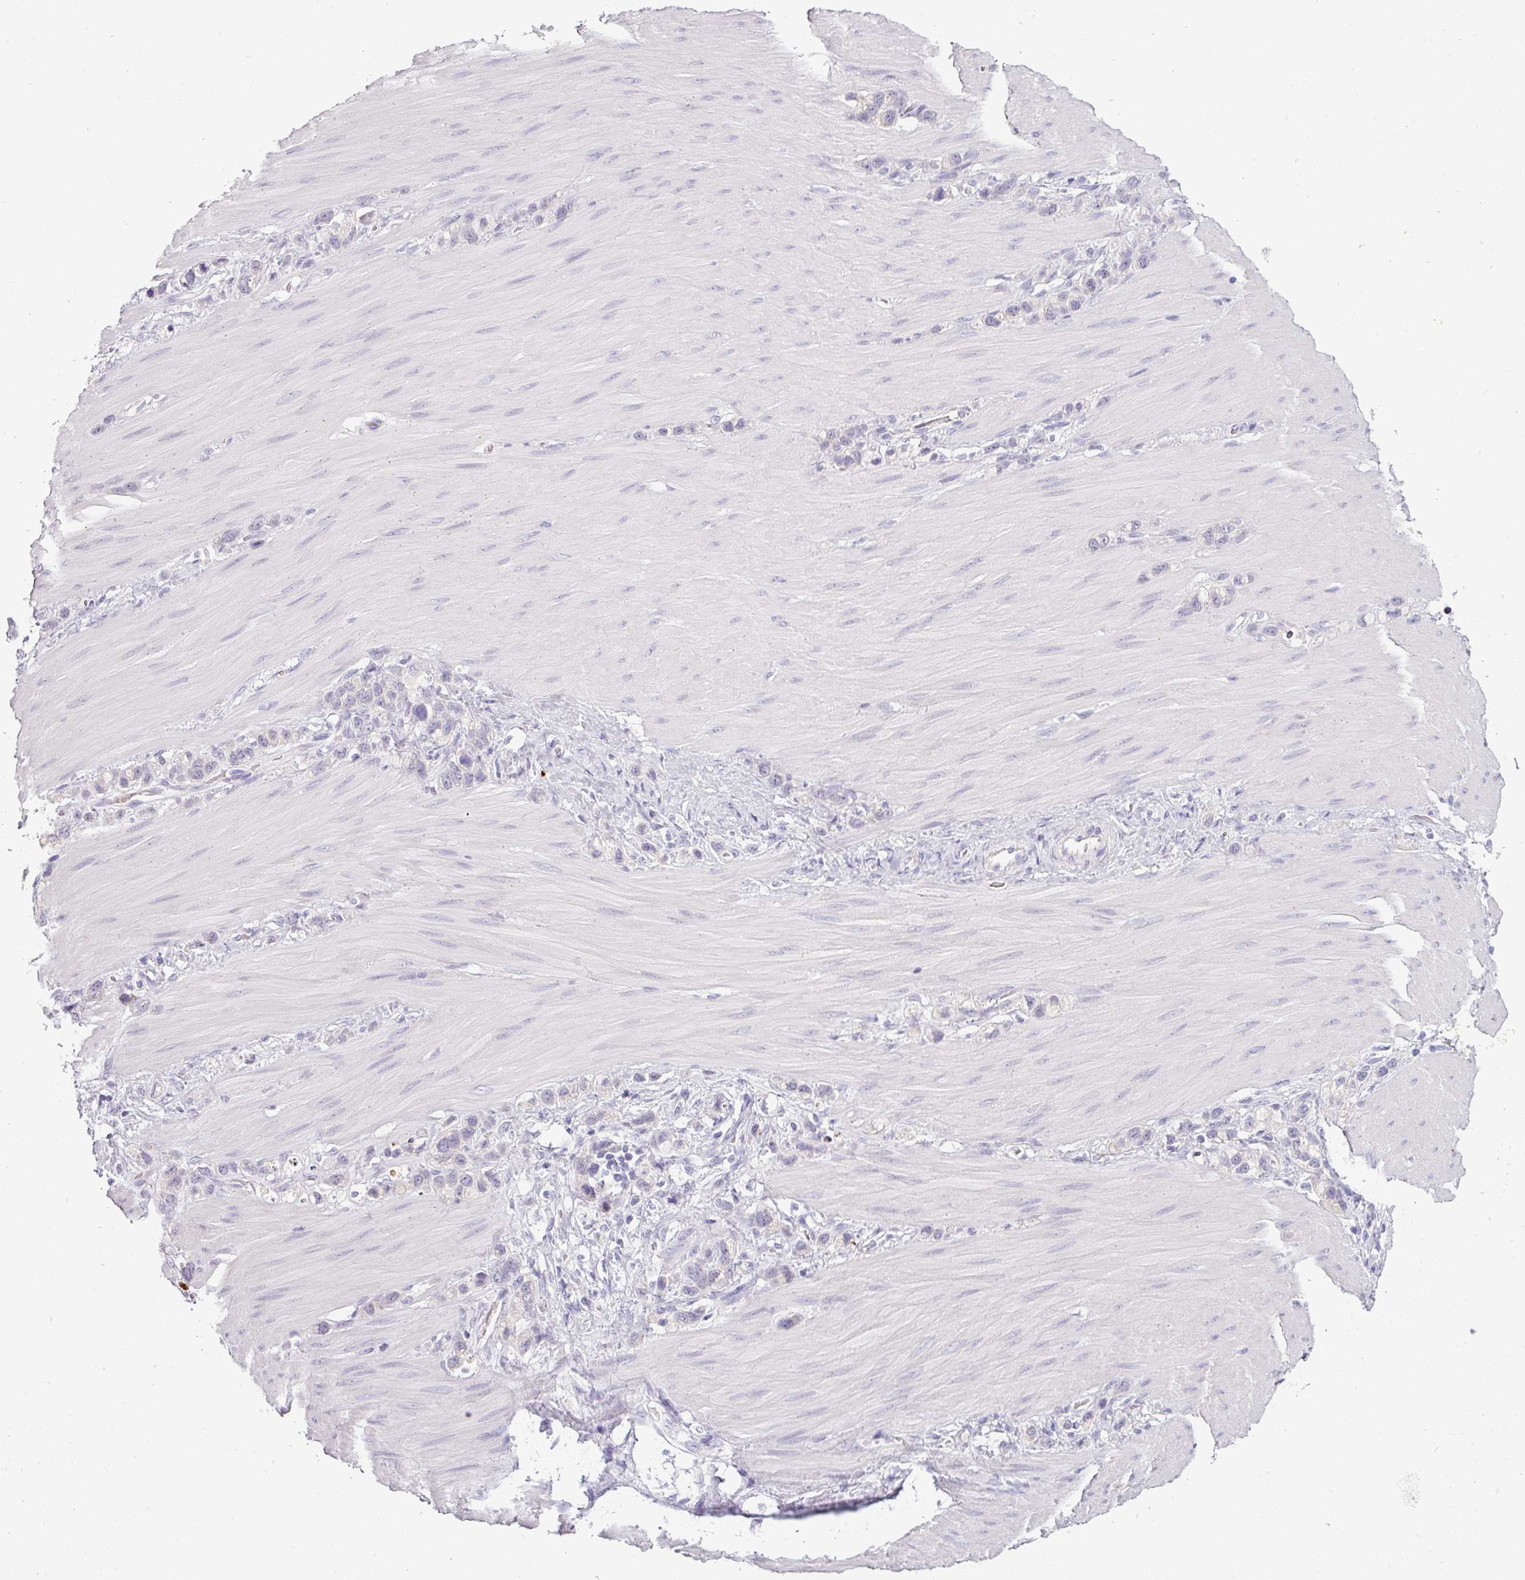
{"staining": {"intensity": "negative", "quantity": "none", "location": "none"}, "tissue": "stomach cancer", "cell_type": "Tumor cells", "image_type": "cancer", "snomed": [{"axis": "morphology", "description": "Adenocarcinoma, NOS"}, {"axis": "topography", "description": "Stomach"}], "caption": "Tumor cells are negative for brown protein staining in adenocarcinoma (stomach).", "gene": "TRIM39", "patient": {"sex": "female", "age": 65}}